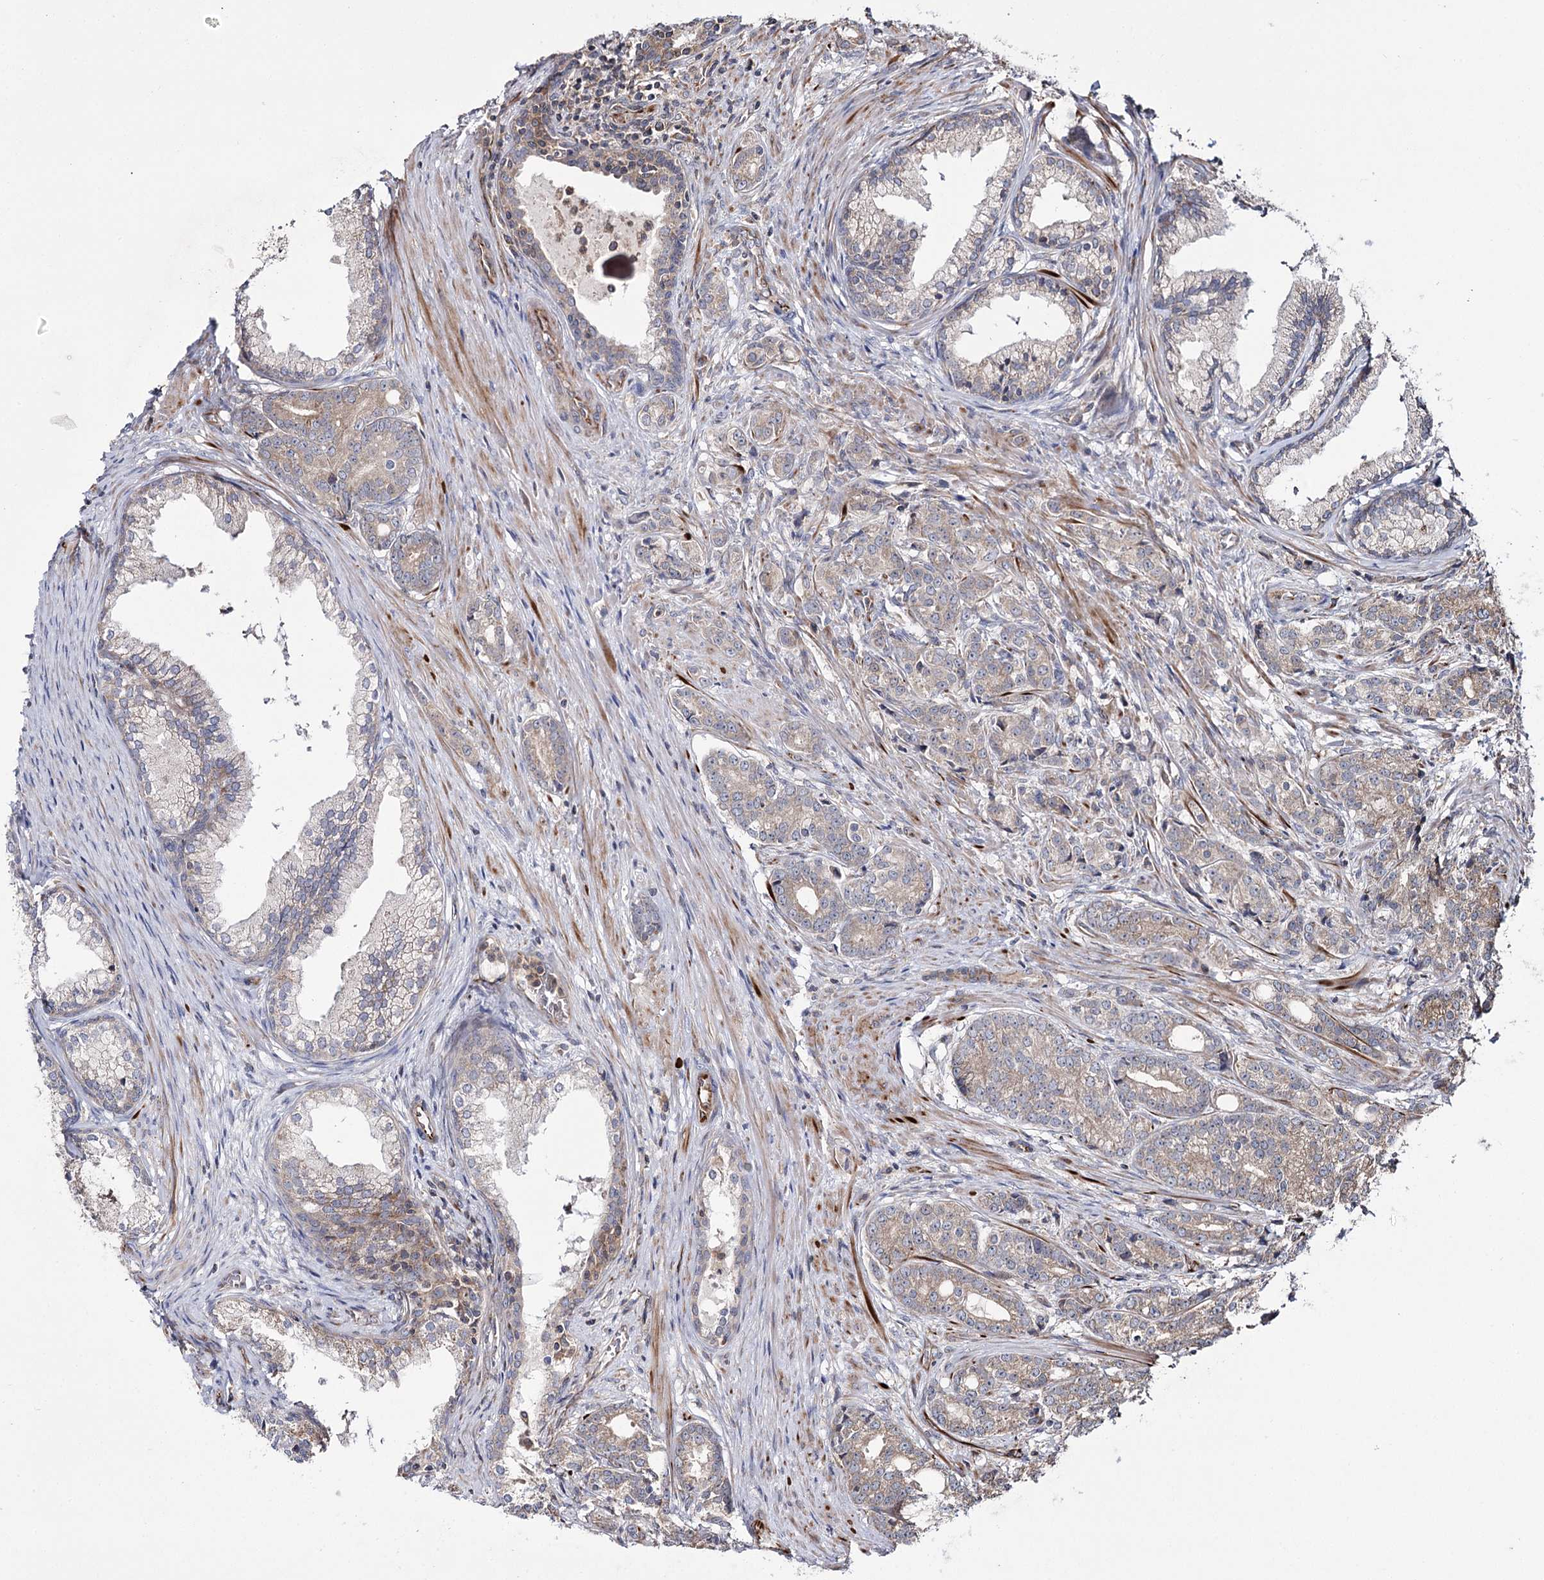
{"staining": {"intensity": "weak", "quantity": ">75%", "location": "cytoplasmic/membranous"}, "tissue": "prostate cancer", "cell_type": "Tumor cells", "image_type": "cancer", "snomed": [{"axis": "morphology", "description": "Adenocarcinoma, Low grade"}, {"axis": "topography", "description": "Prostate"}], "caption": "A histopathology image showing weak cytoplasmic/membranous expression in about >75% of tumor cells in adenocarcinoma (low-grade) (prostate), as visualized by brown immunohistochemical staining.", "gene": "HECTD2", "patient": {"sex": "male", "age": 71}}